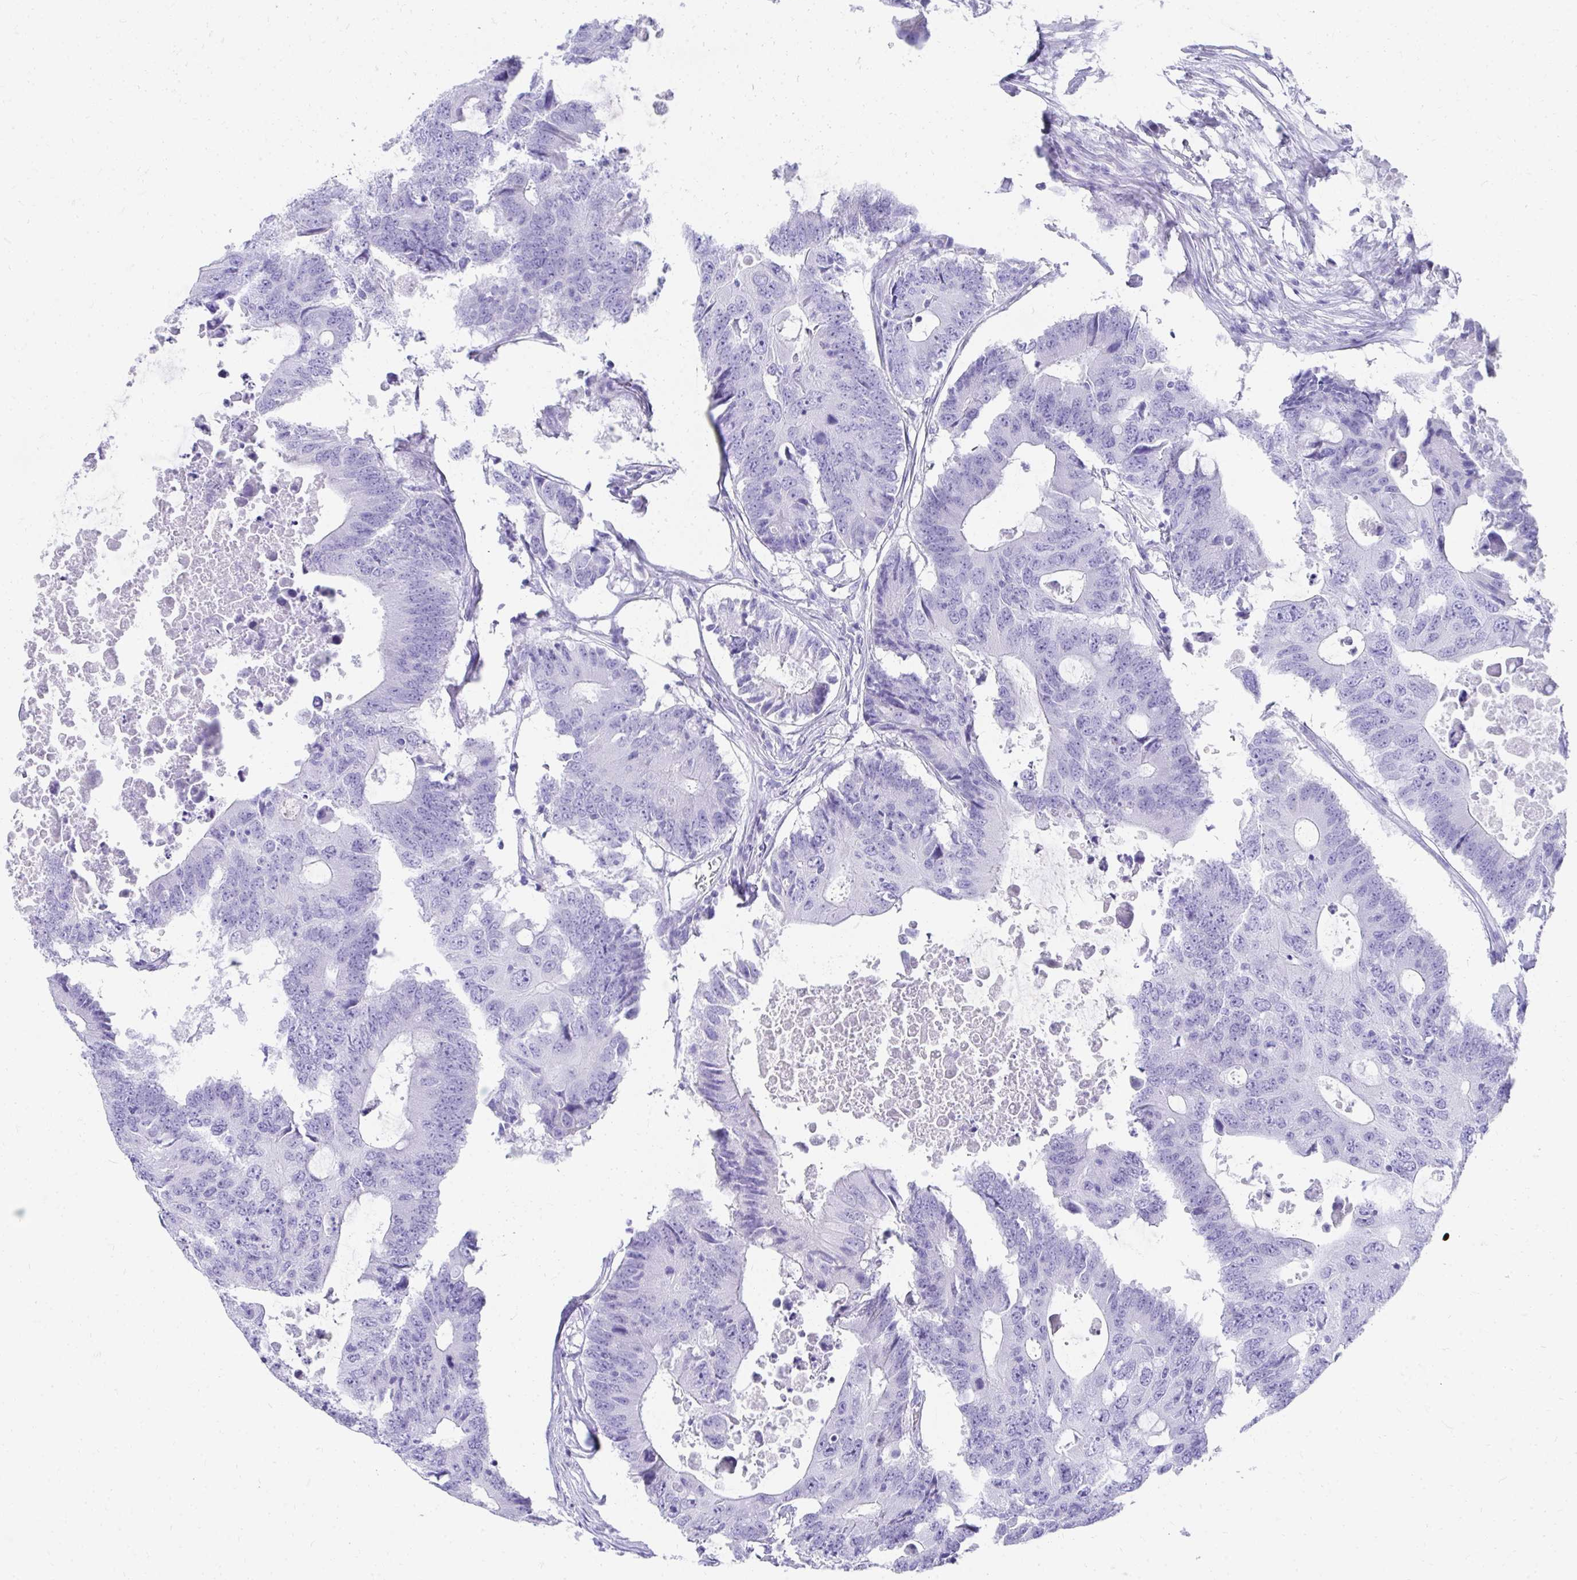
{"staining": {"intensity": "negative", "quantity": "none", "location": "none"}, "tissue": "colorectal cancer", "cell_type": "Tumor cells", "image_type": "cancer", "snomed": [{"axis": "morphology", "description": "Adenocarcinoma, NOS"}, {"axis": "topography", "description": "Colon"}], "caption": "Protein analysis of colorectal cancer shows no significant positivity in tumor cells.", "gene": "TNNT1", "patient": {"sex": "male", "age": 71}}